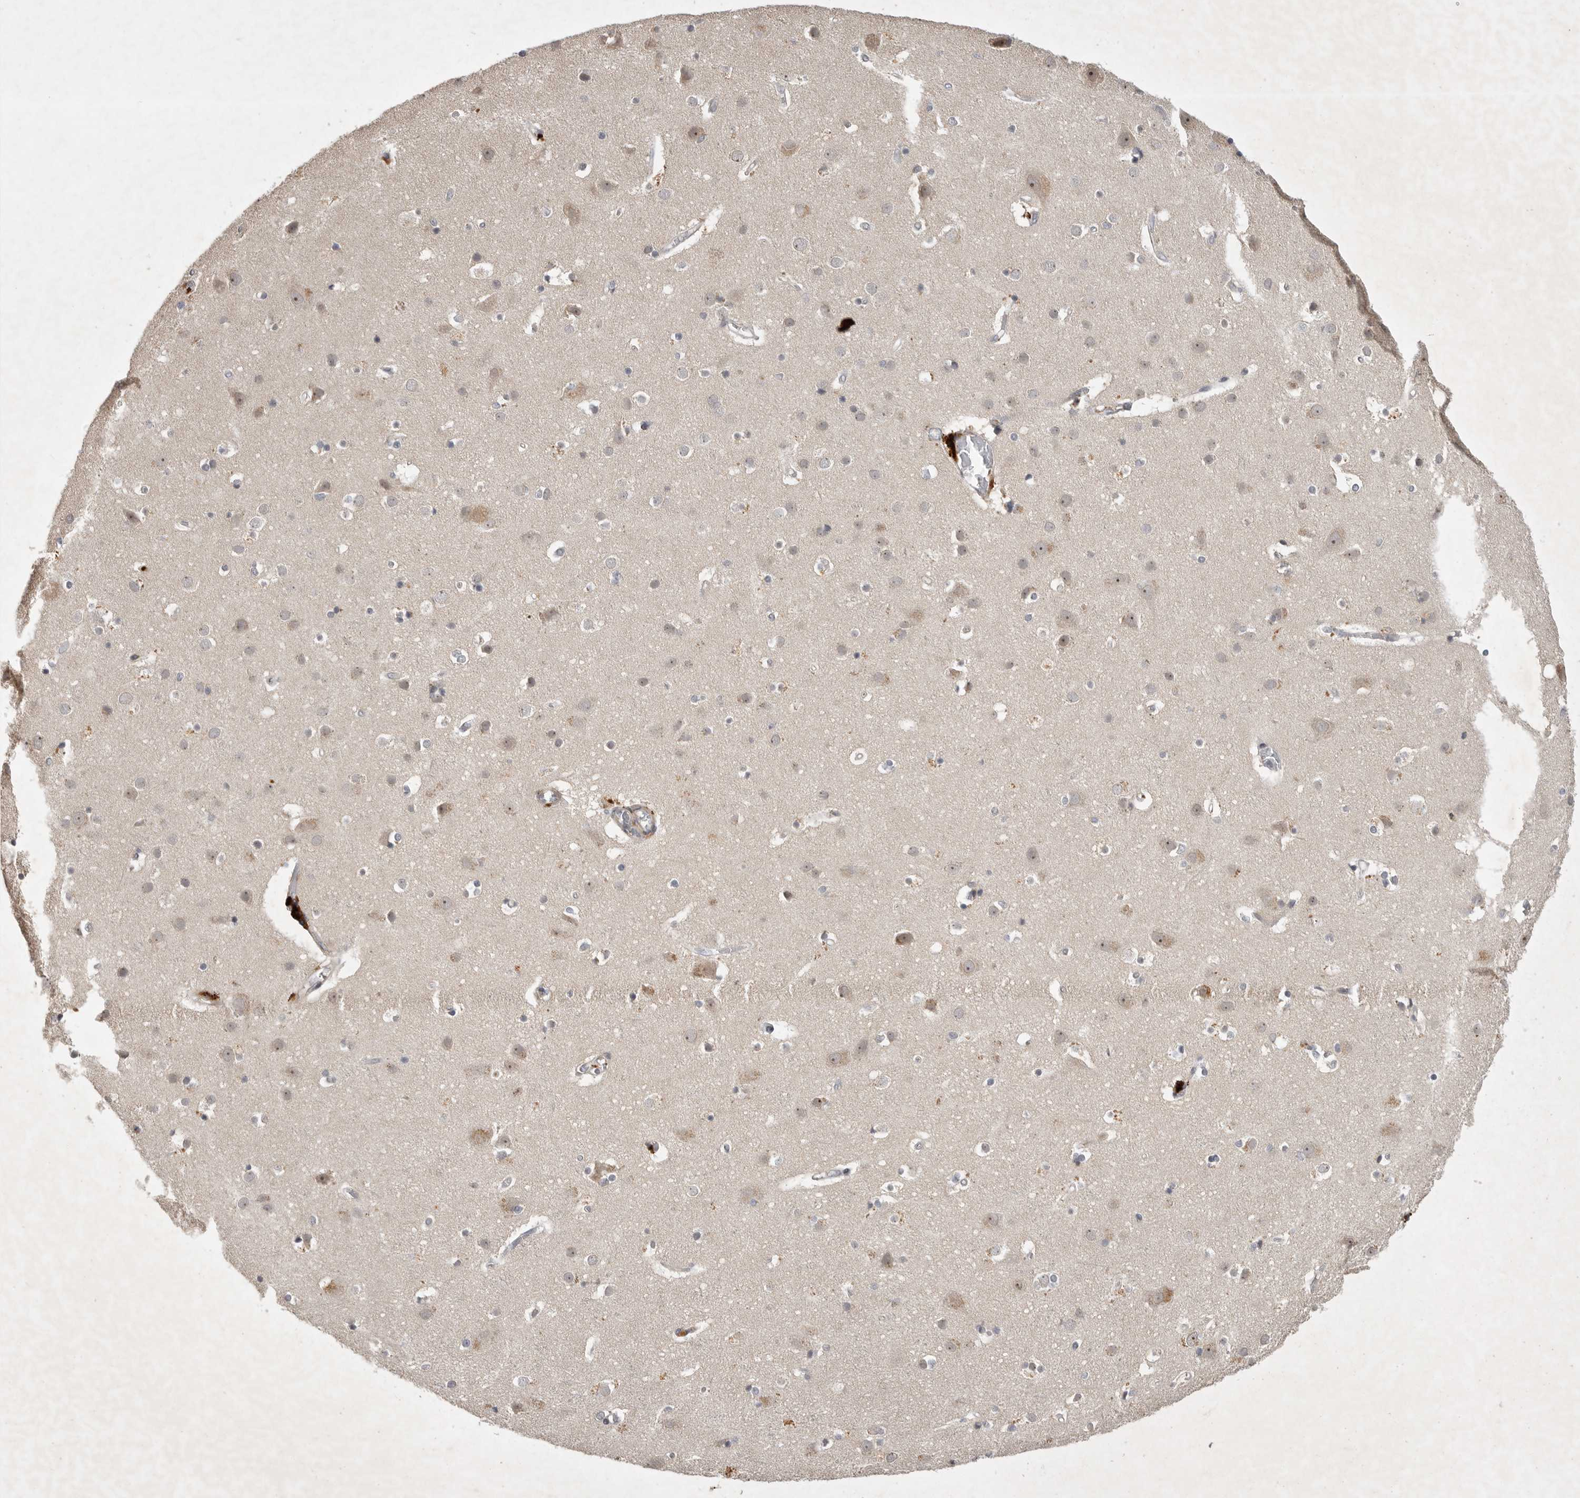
{"staining": {"intensity": "negative", "quantity": "none", "location": "none"}, "tissue": "cerebral cortex", "cell_type": "Endothelial cells", "image_type": "normal", "snomed": [{"axis": "morphology", "description": "Normal tissue, NOS"}, {"axis": "topography", "description": "Cerebral cortex"}], "caption": "DAB (3,3'-diaminobenzidine) immunohistochemical staining of unremarkable cerebral cortex reveals no significant staining in endothelial cells.", "gene": "UBE3D", "patient": {"sex": "male", "age": 54}}